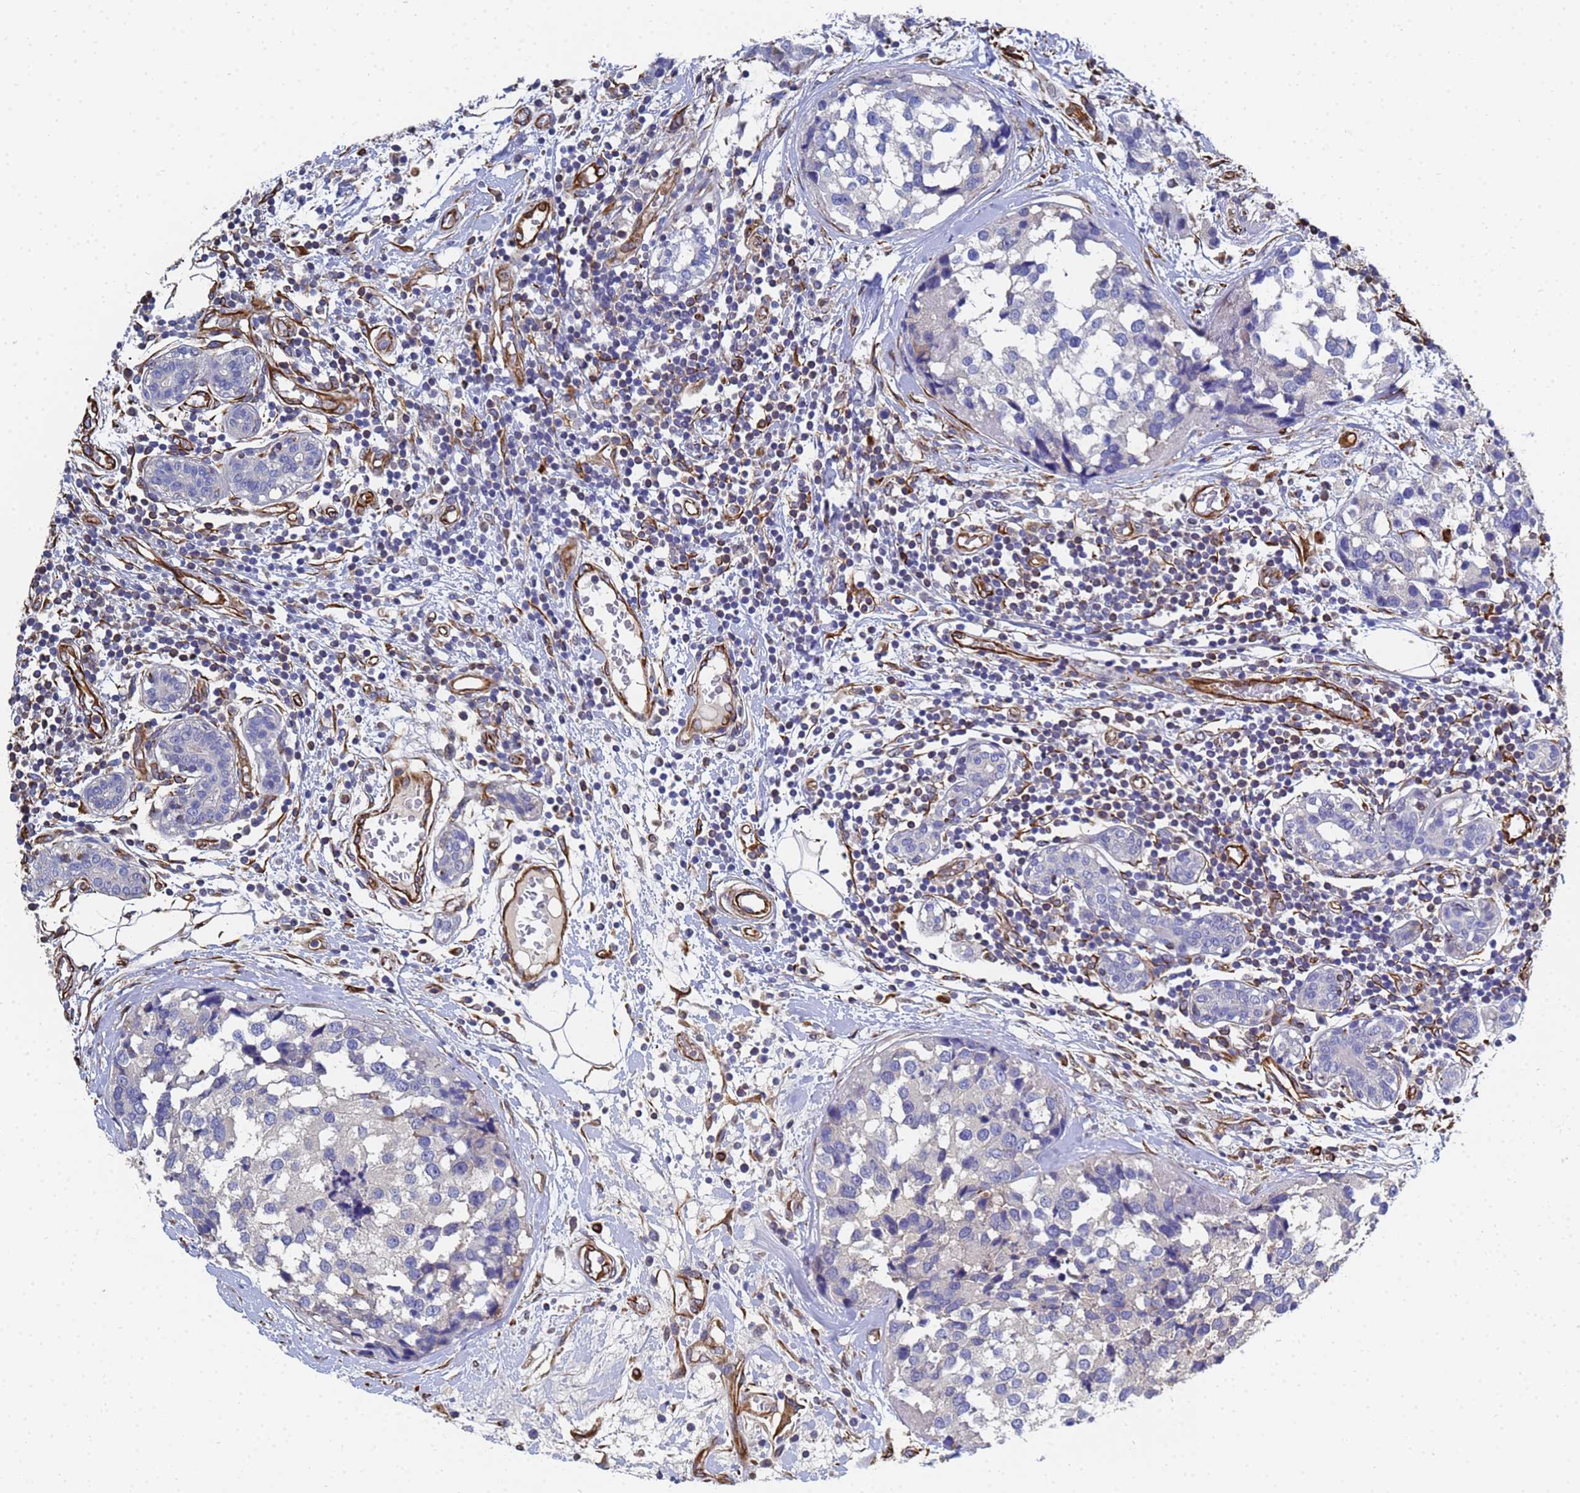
{"staining": {"intensity": "negative", "quantity": "none", "location": "none"}, "tissue": "breast cancer", "cell_type": "Tumor cells", "image_type": "cancer", "snomed": [{"axis": "morphology", "description": "Lobular carcinoma"}, {"axis": "topography", "description": "Breast"}], "caption": "IHC of human breast cancer demonstrates no expression in tumor cells. (Stains: DAB IHC with hematoxylin counter stain, Microscopy: brightfield microscopy at high magnification).", "gene": "SYT13", "patient": {"sex": "female", "age": 59}}